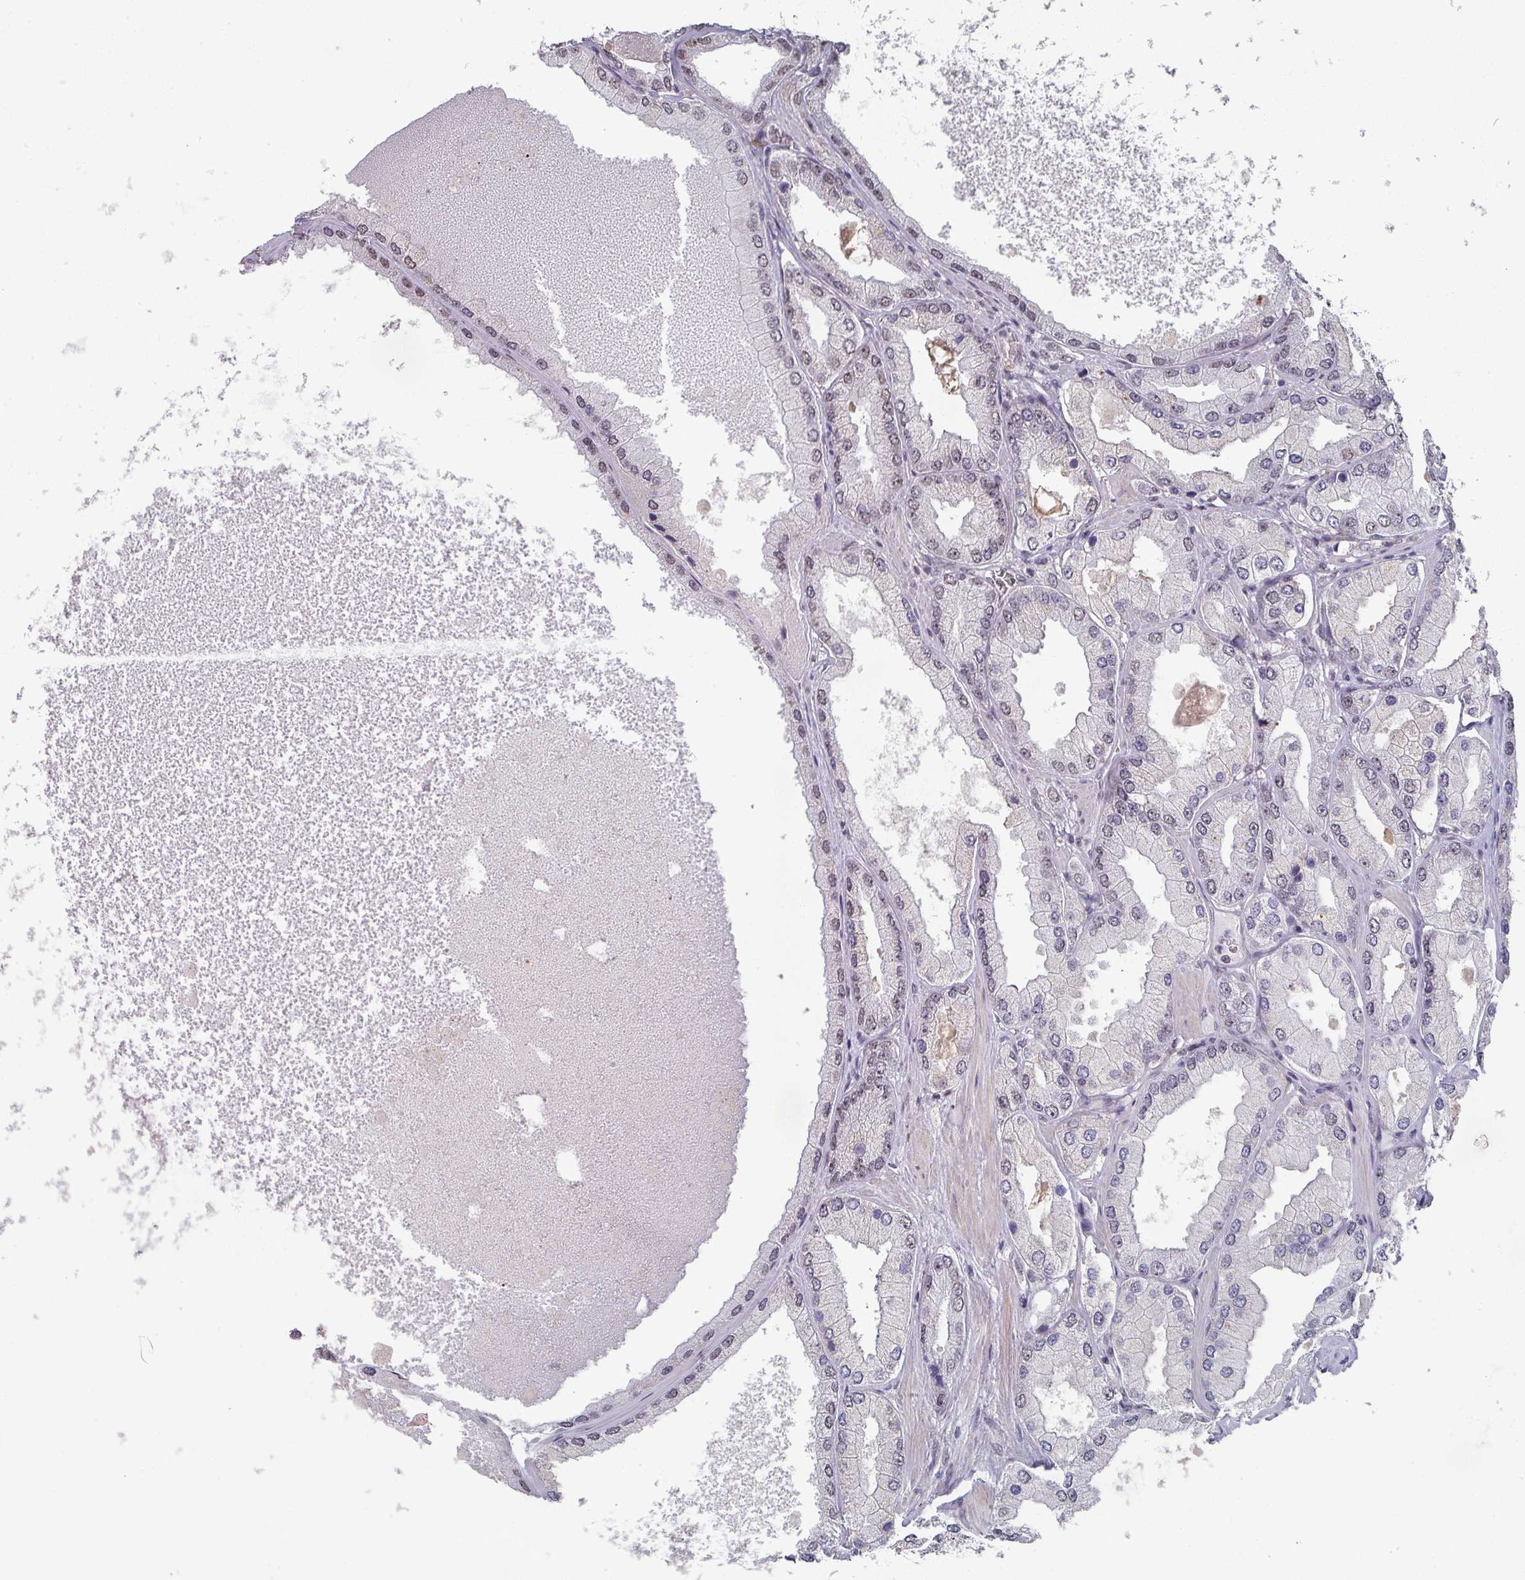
{"staining": {"intensity": "weak", "quantity": "<25%", "location": "nuclear"}, "tissue": "prostate cancer", "cell_type": "Tumor cells", "image_type": "cancer", "snomed": [{"axis": "morphology", "description": "Adenocarcinoma, Low grade"}, {"axis": "topography", "description": "Prostate"}], "caption": "Tumor cells show no significant protein expression in prostate cancer.", "gene": "ZNF654", "patient": {"sex": "male", "age": 42}}